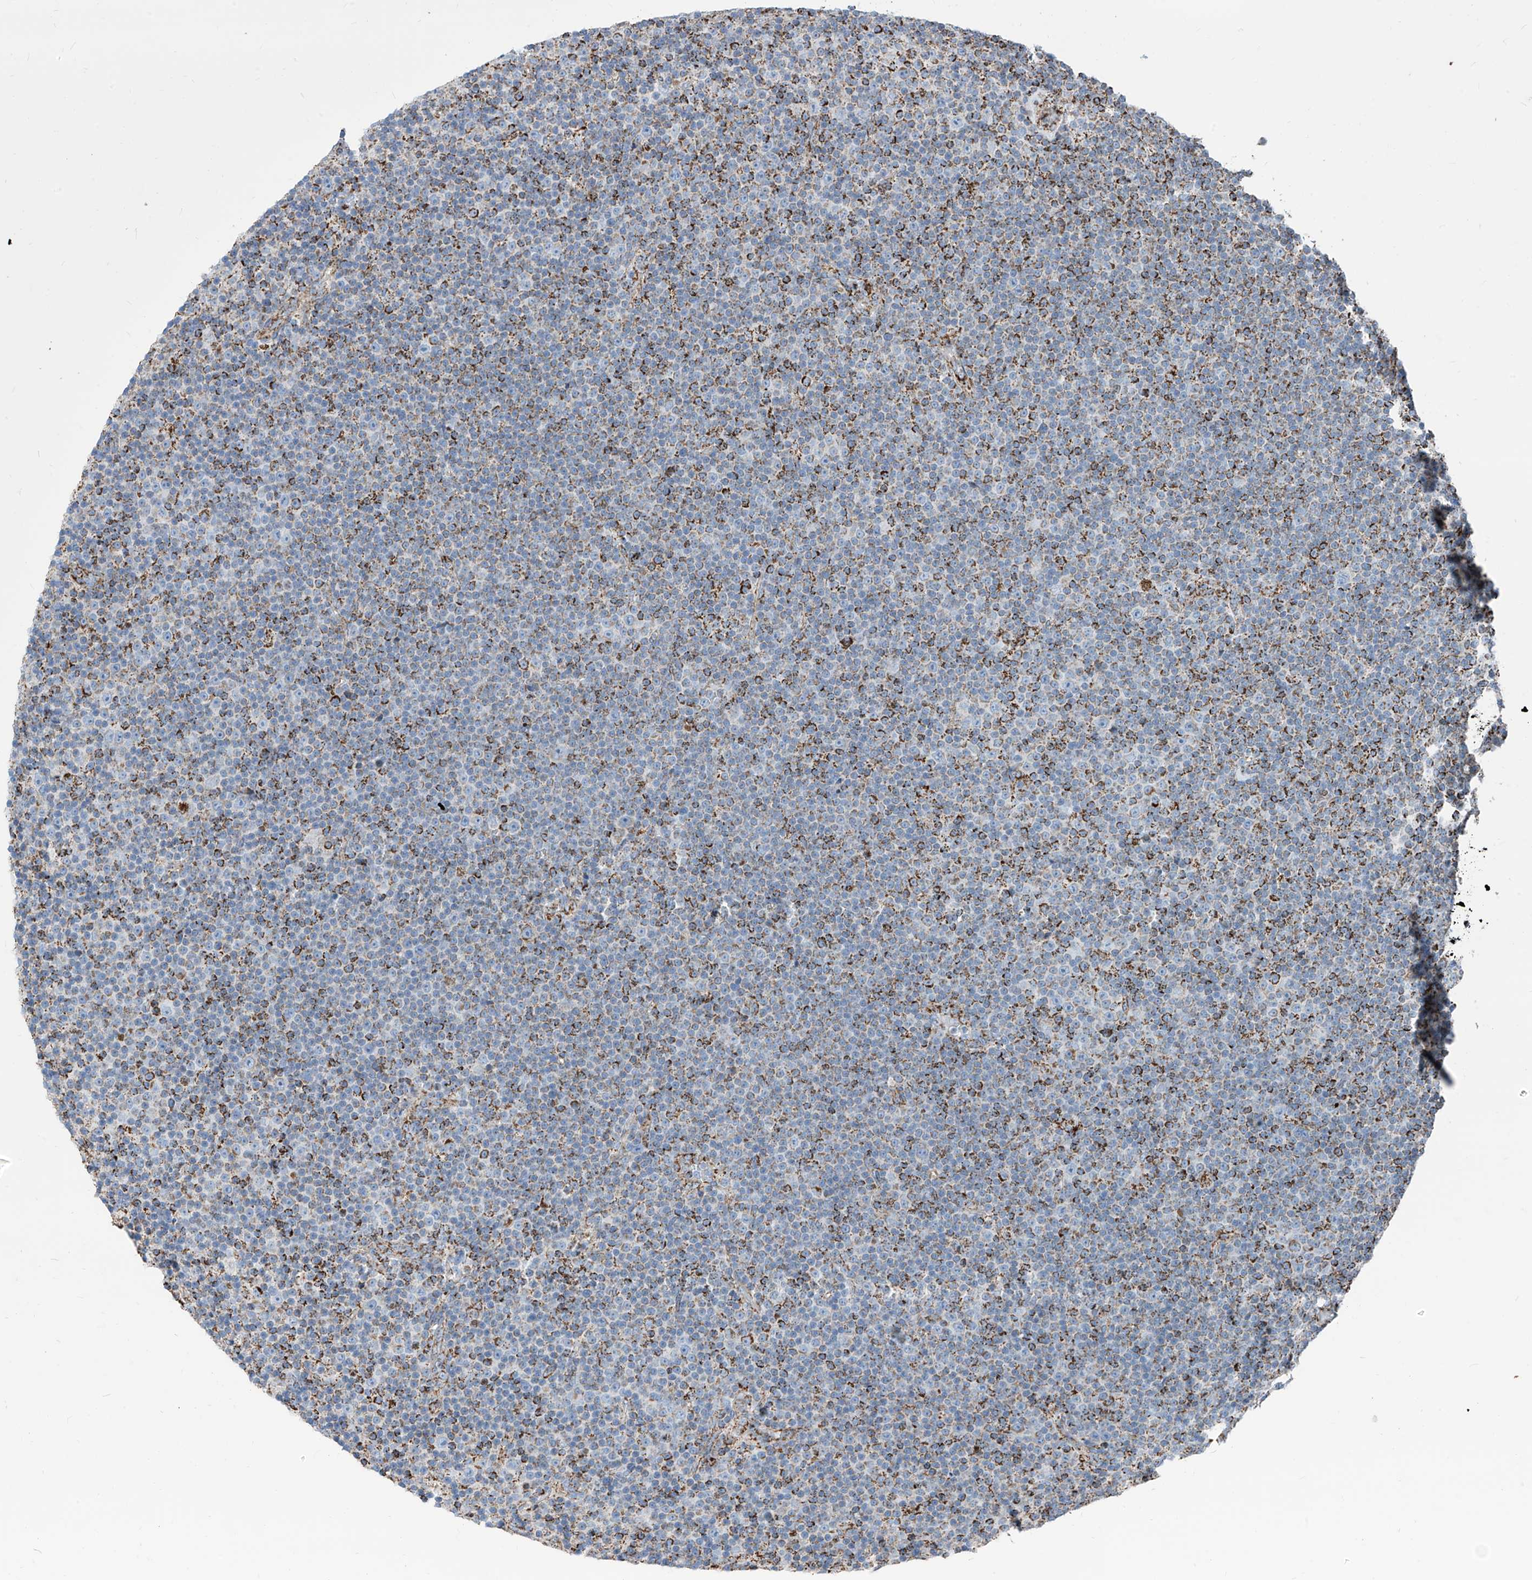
{"staining": {"intensity": "strong", "quantity": "25%-75%", "location": "cytoplasmic/membranous"}, "tissue": "lymphoma", "cell_type": "Tumor cells", "image_type": "cancer", "snomed": [{"axis": "morphology", "description": "Malignant lymphoma, non-Hodgkin's type, Low grade"}, {"axis": "topography", "description": "Lymph node"}], "caption": "Immunohistochemistry micrograph of neoplastic tissue: human lymphoma stained using immunohistochemistry reveals high levels of strong protein expression localized specifically in the cytoplasmic/membranous of tumor cells, appearing as a cytoplasmic/membranous brown color.", "gene": "COX5B", "patient": {"sex": "female", "age": 67}}